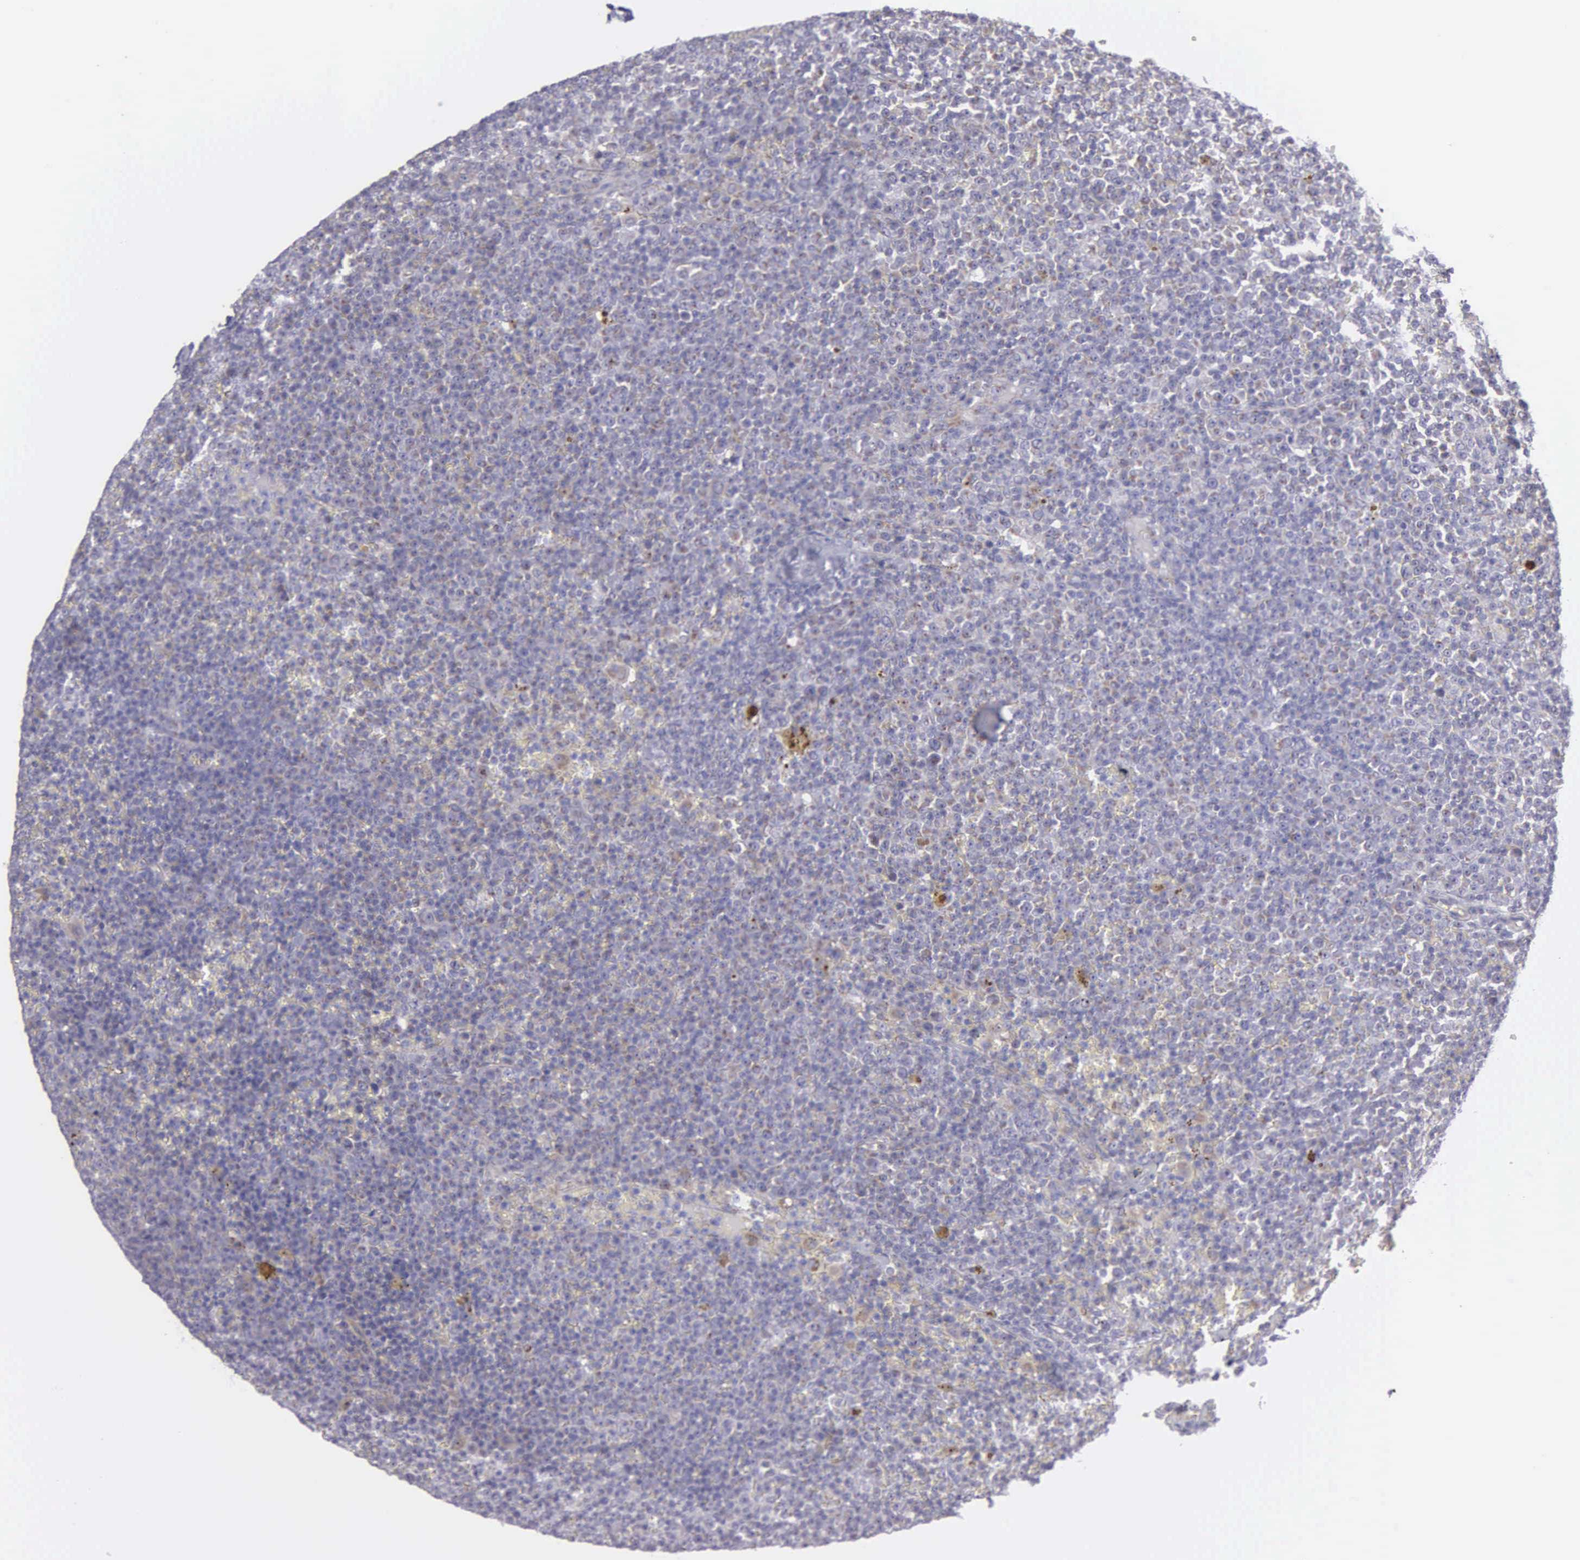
{"staining": {"intensity": "negative", "quantity": "none", "location": "none"}, "tissue": "lymphoma", "cell_type": "Tumor cells", "image_type": "cancer", "snomed": [{"axis": "morphology", "description": "Malignant lymphoma, non-Hodgkin's type, Low grade"}, {"axis": "topography", "description": "Lymph node"}], "caption": "Immunohistochemistry (IHC) image of neoplastic tissue: human malignant lymphoma, non-Hodgkin's type (low-grade) stained with DAB shows no significant protein positivity in tumor cells. Brightfield microscopy of IHC stained with DAB (3,3'-diaminobenzidine) (brown) and hematoxylin (blue), captured at high magnification.", "gene": "SYNJ2BP", "patient": {"sex": "male", "age": 50}}